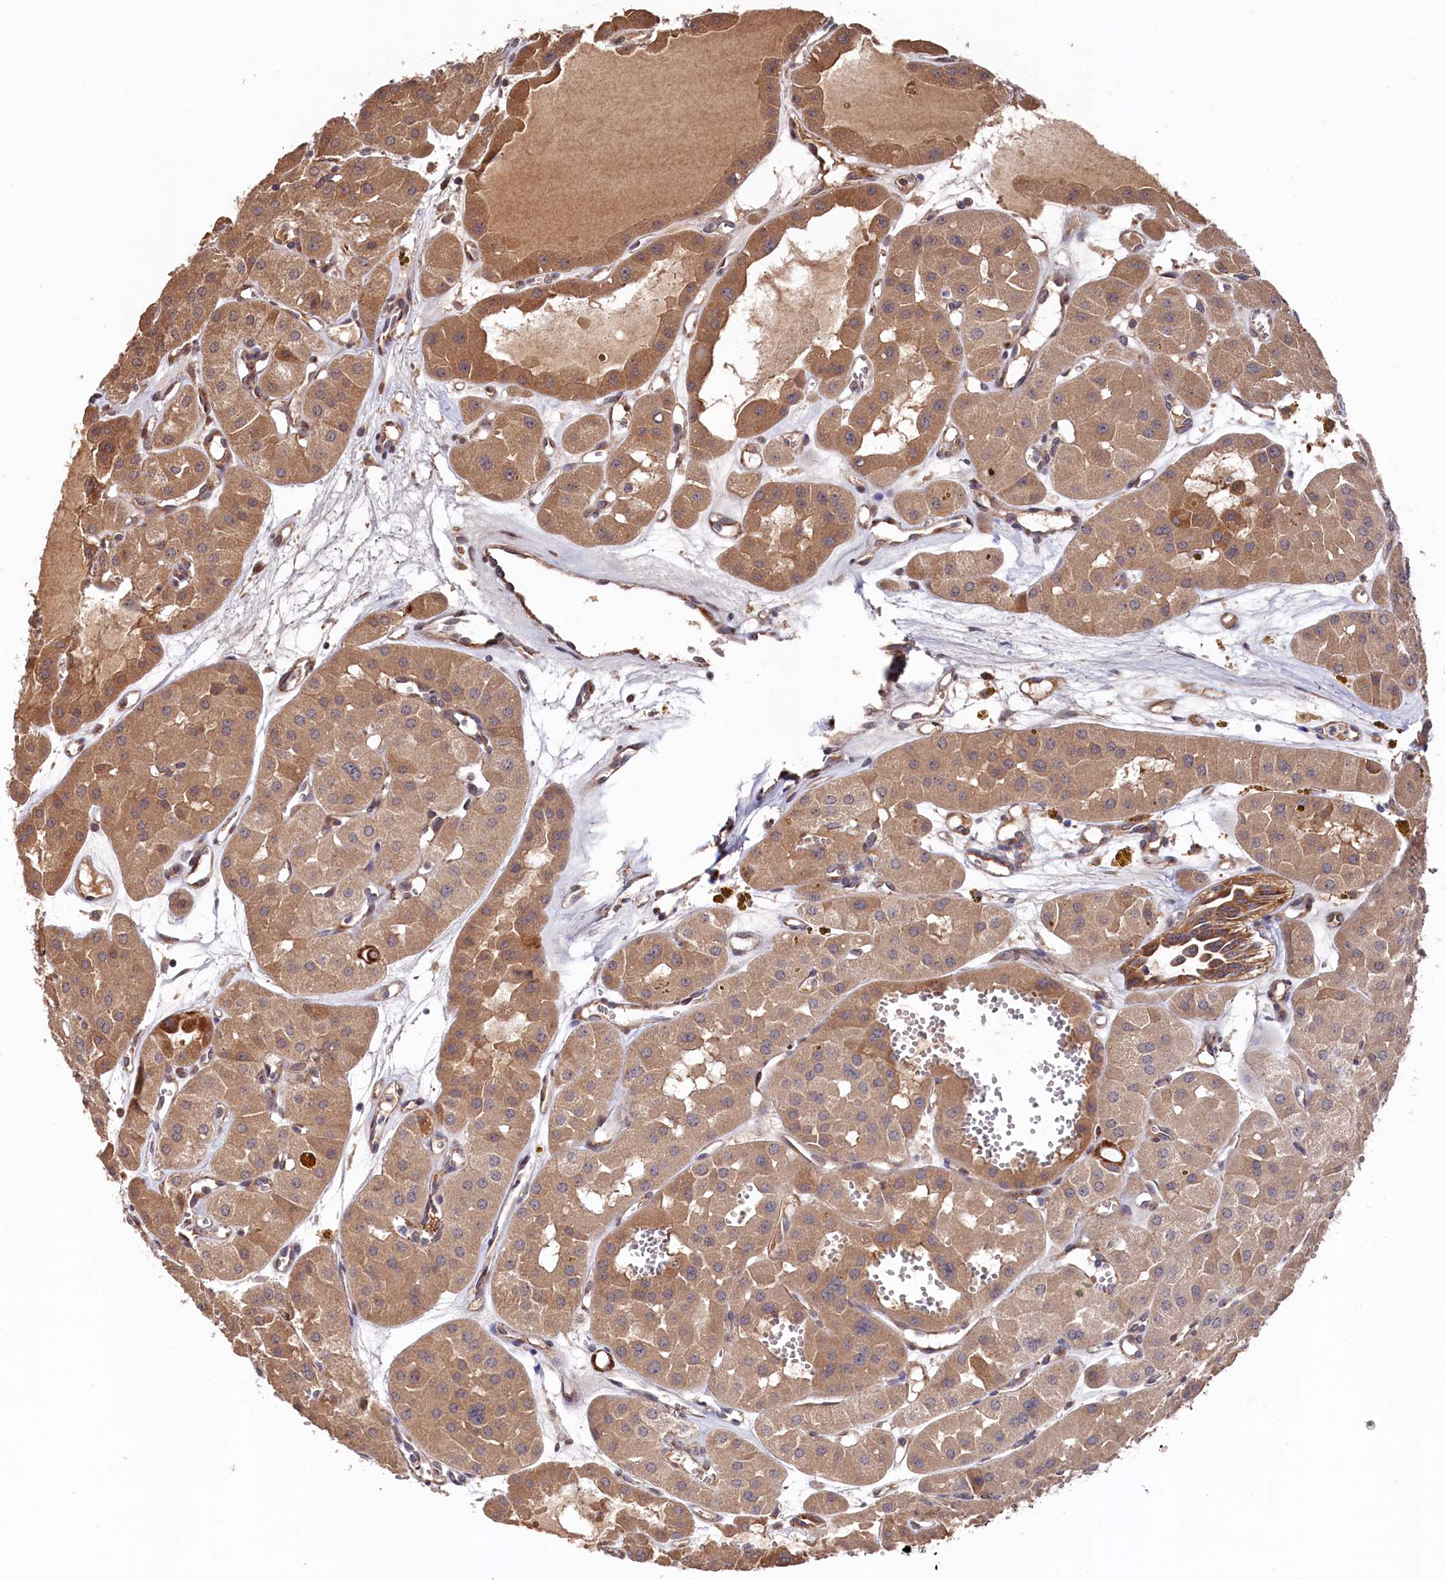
{"staining": {"intensity": "moderate", "quantity": ">75%", "location": "cytoplasmic/membranous"}, "tissue": "renal cancer", "cell_type": "Tumor cells", "image_type": "cancer", "snomed": [{"axis": "morphology", "description": "Carcinoma, NOS"}, {"axis": "topography", "description": "Kidney"}], "caption": "Renal cancer stained for a protein (brown) exhibits moderate cytoplasmic/membranous positive expression in about >75% of tumor cells.", "gene": "SLC12A4", "patient": {"sex": "female", "age": 75}}